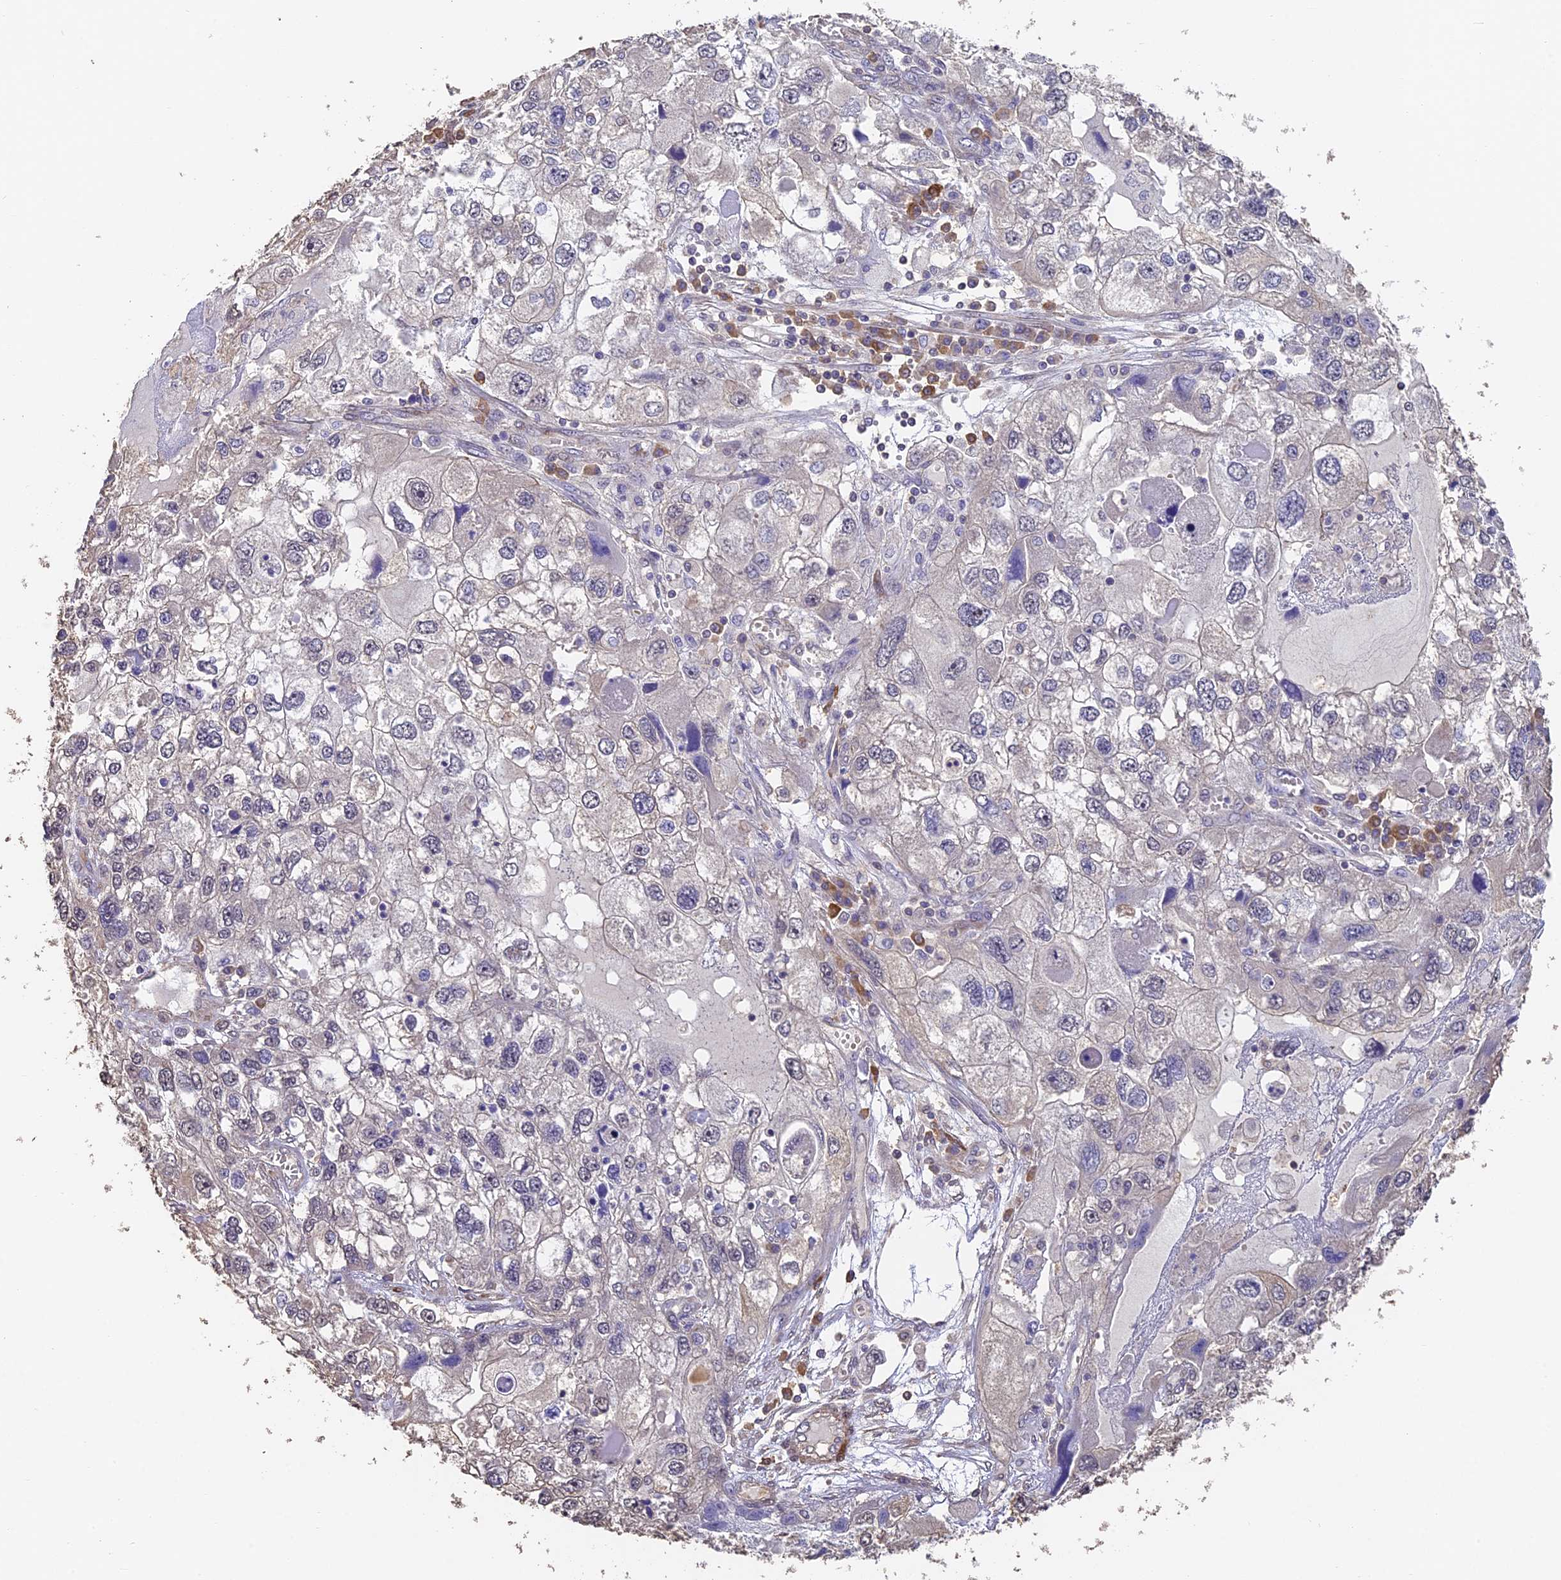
{"staining": {"intensity": "negative", "quantity": "none", "location": "none"}, "tissue": "endometrial cancer", "cell_type": "Tumor cells", "image_type": "cancer", "snomed": [{"axis": "morphology", "description": "Adenocarcinoma, NOS"}, {"axis": "topography", "description": "Endometrium"}], "caption": "The immunohistochemistry micrograph has no significant positivity in tumor cells of endometrial cancer tissue.", "gene": "SLC11A1", "patient": {"sex": "female", "age": 49}}